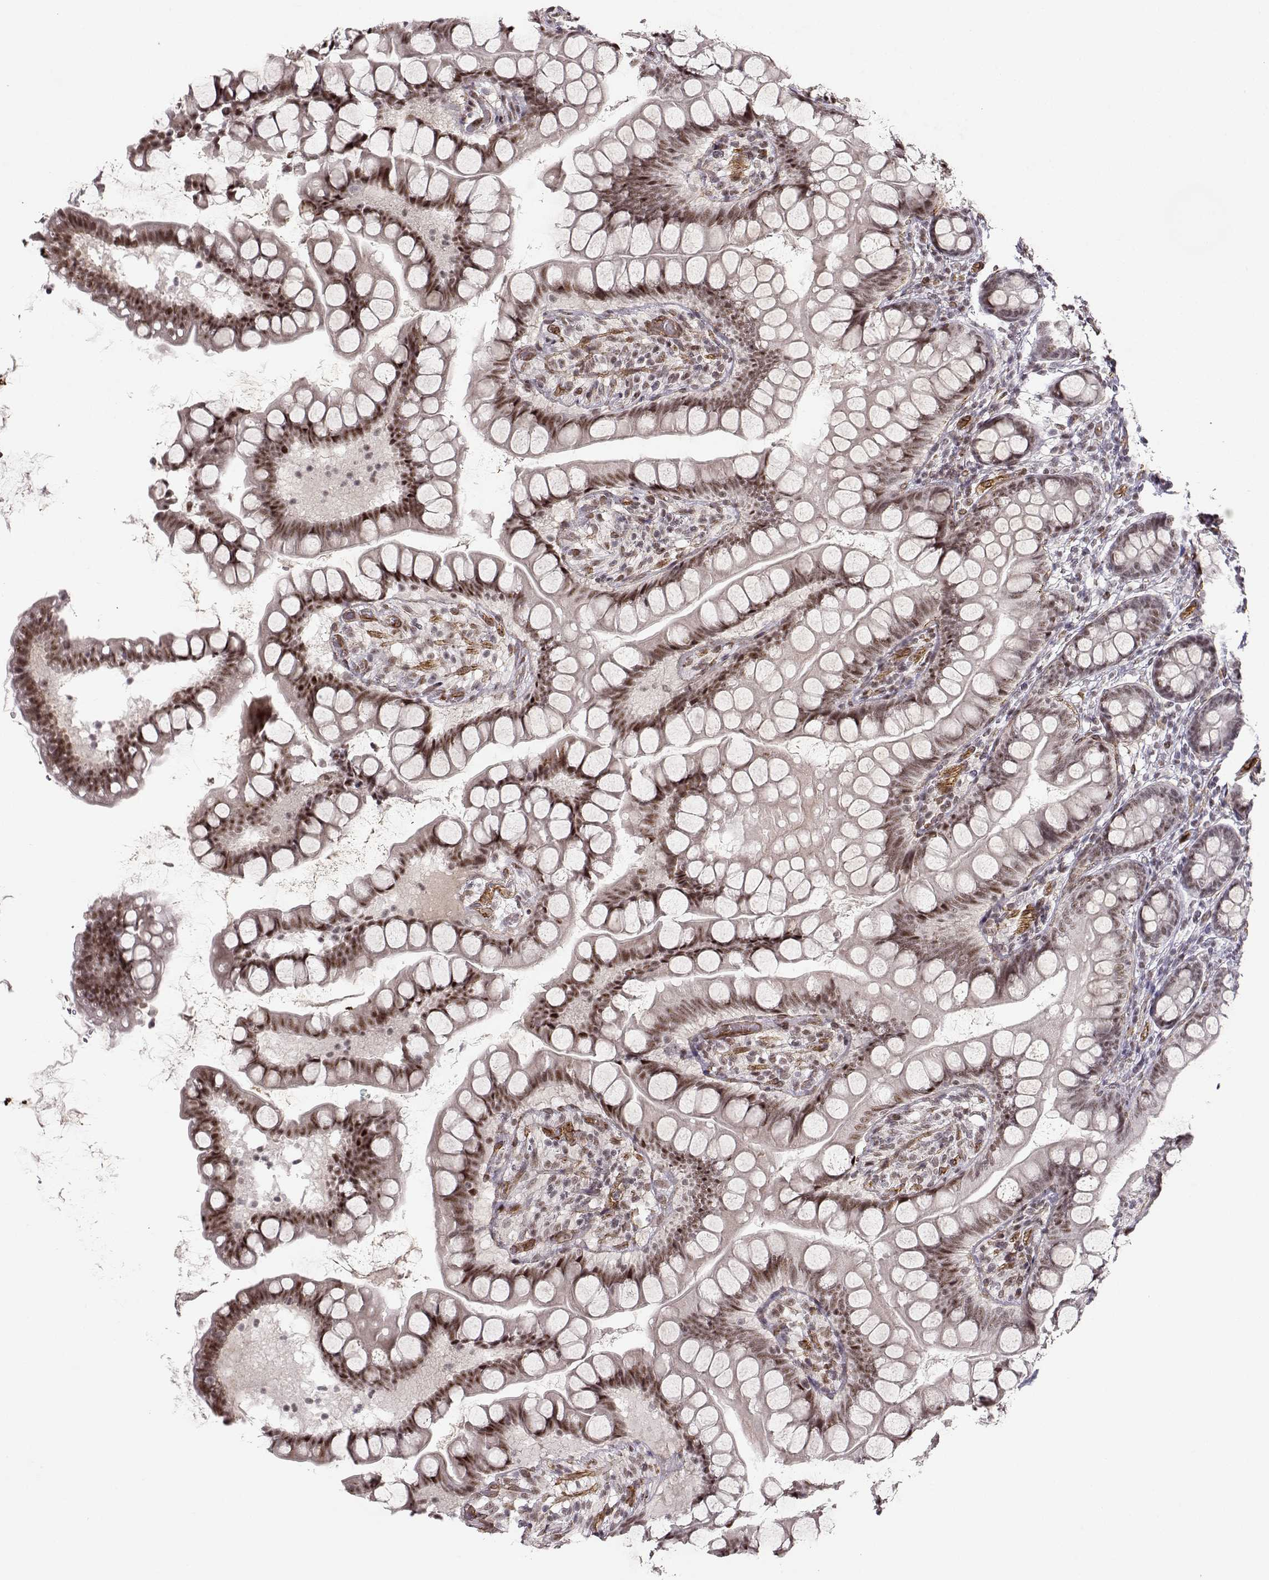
{"staining": {"intensity": "strong", "quantity": "25%-75%", "location": "nuclear"}, "tissue": "small intestine", "cell_type": "Glandular cells", "image_type": "normal", "snomed": [{"axis": "morphology", "description": "Normal tissue, NOS"}, {"axis": "topography", "description": "Small intestine"}], "caption": "Brown immunohistochemical staining in unremarkable small intestine reveals strong nuclear staining in about 25%-75% of glandular cells.", "gene": "CIR1", "patient": {"sex": "male", "age": 70}}